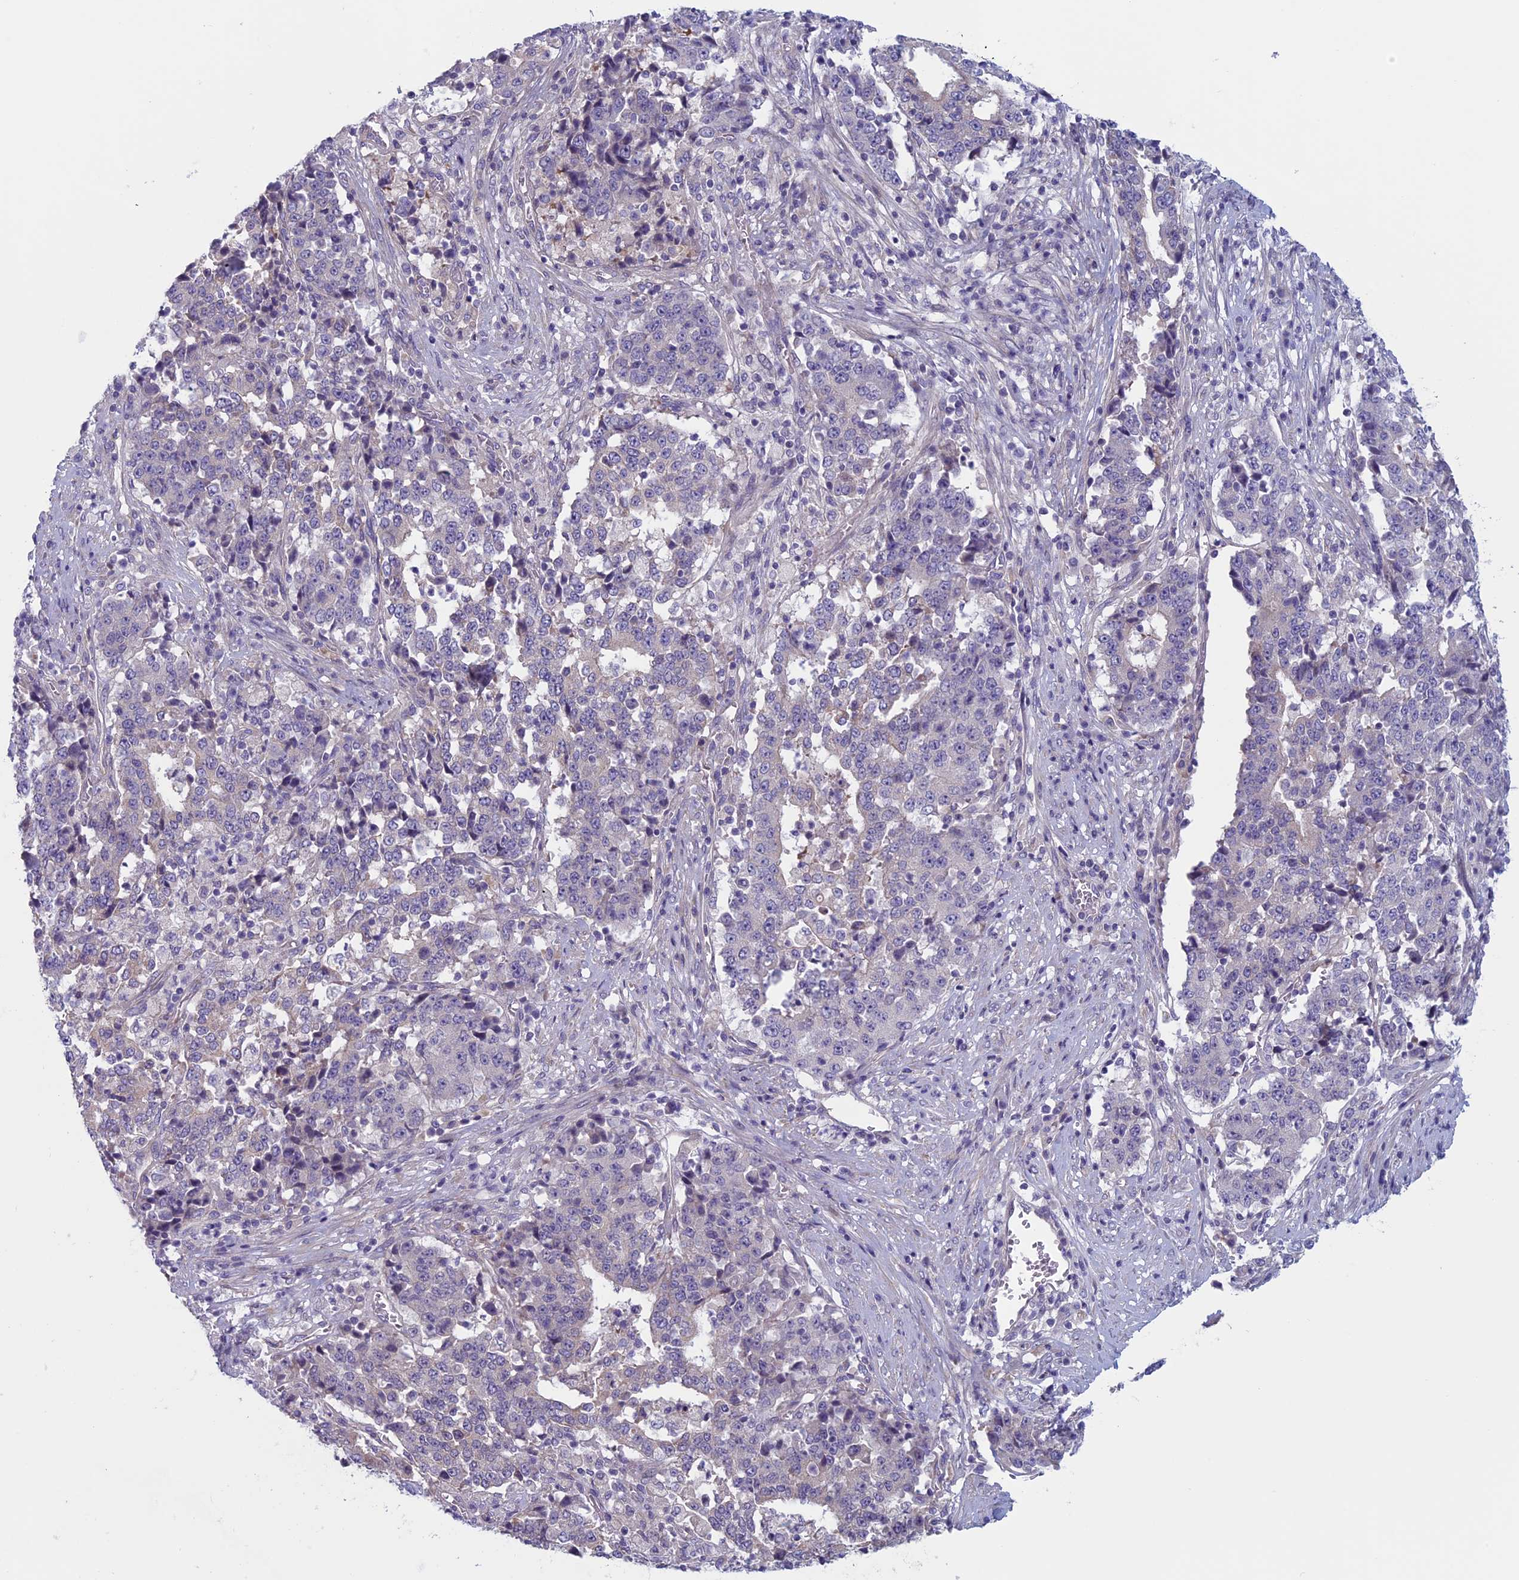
{"staining": {"intensity": "negative", "quantity": "none", "location": "none"}, "tissue": "stomach cancer", "cell_type": "Tumor cells", "image_type": "cancer", "snomed": [{"axis": "morphology", "description": "Adenocarcinoma, NOS"}, {"axis": "topography", "description": "Stomach"}], "caption": "Tumor cells show no significant protein expression in adenocarcinoma (stomach).", "gene": "CNOT6L", "patient": {"sex": "male", "age": 59}}